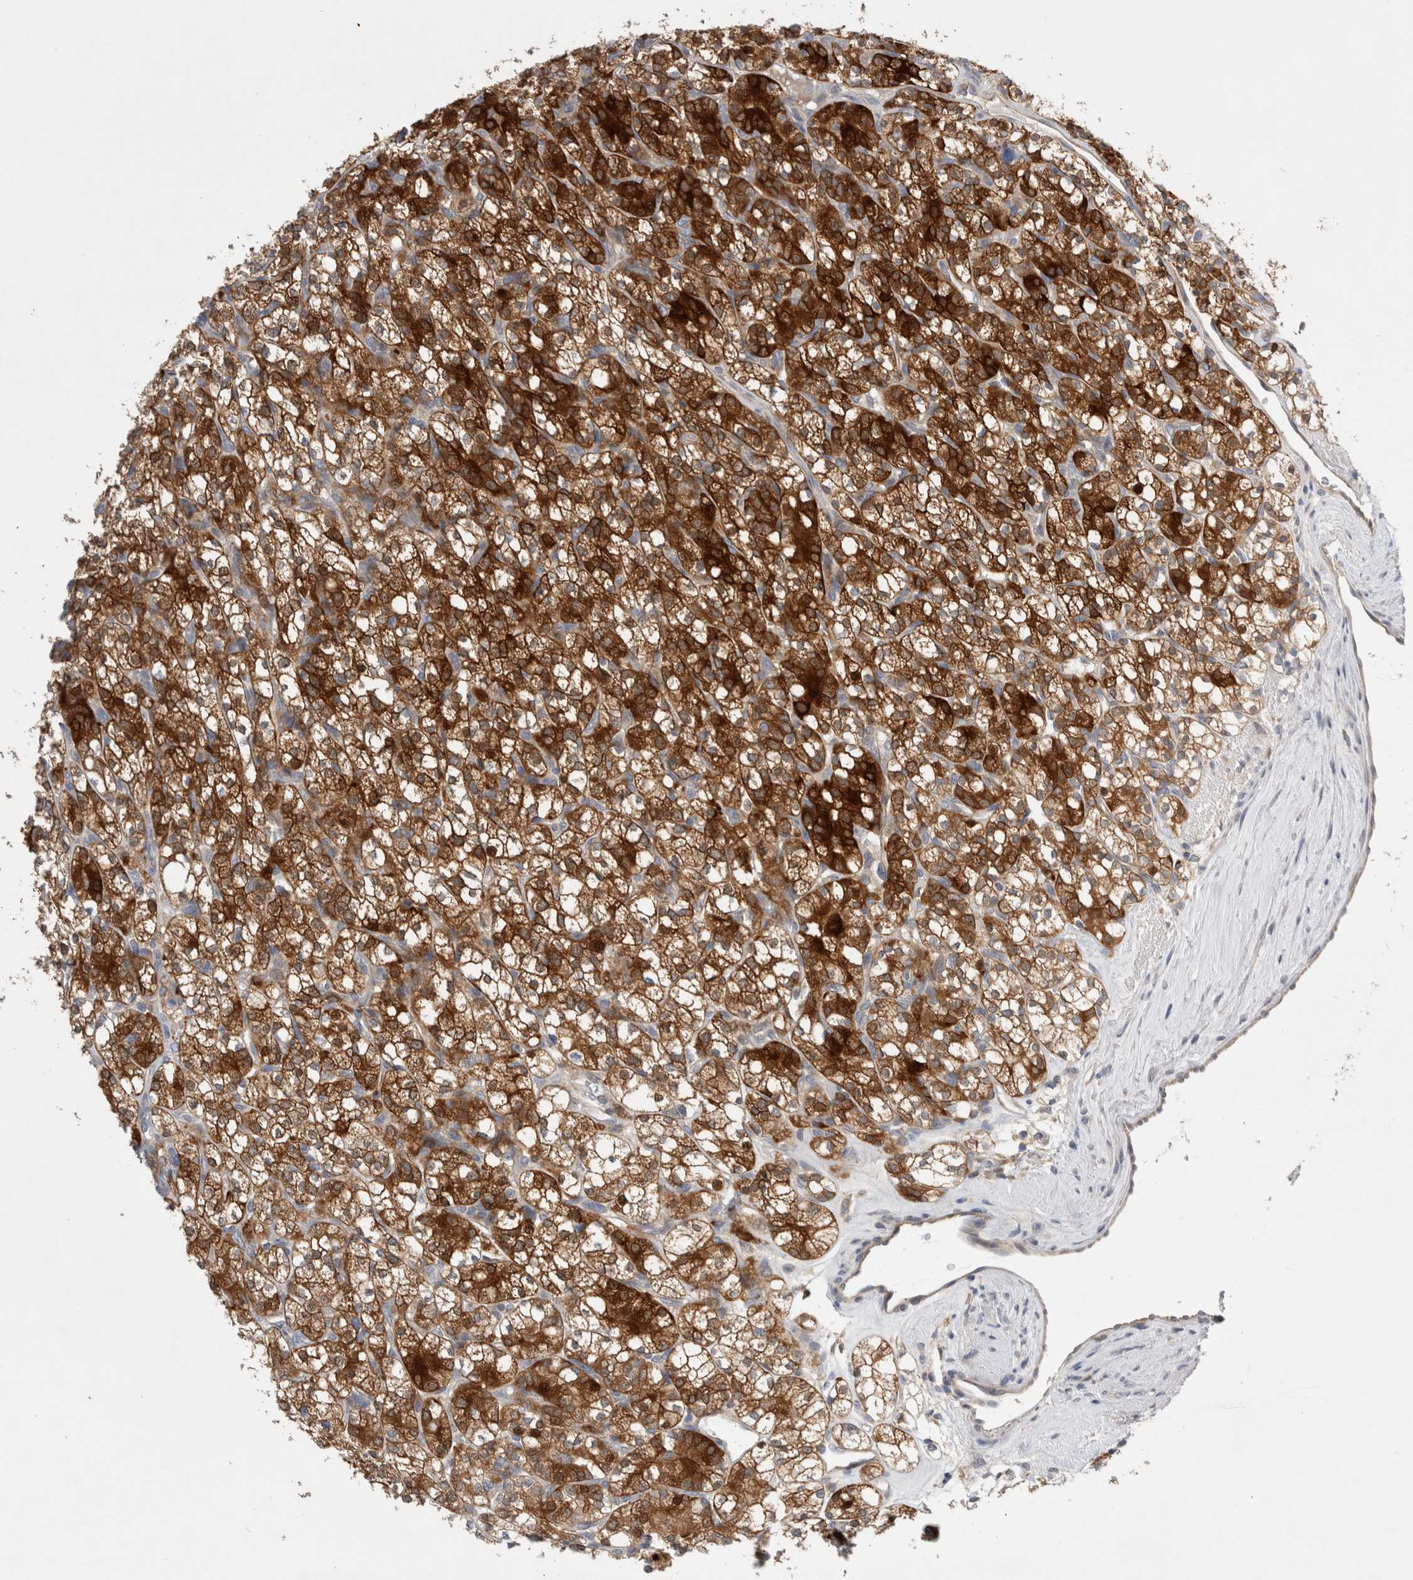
{"staining": {"intensity": "strong", "quantity": ">75%", "location": "cytoplasmic/membranous"}, "tissue": "renal cancer", "cell_type": "Tumor cells", "image_type": "cancer", "snomed": [{"axis": "morphology", "description": "Adenocarcinoma, NOS"}, {"axis": "topography", "description": "Kidney"}], "caption": "Protein expression by IHC exhibits strong cytoplasmic/membranous expression in approximately >75% of tumor cells in renal cancer (adenocarcinoma).", "gene": "TBC1D16", "patient": {"sex": "male", "age": 77}}